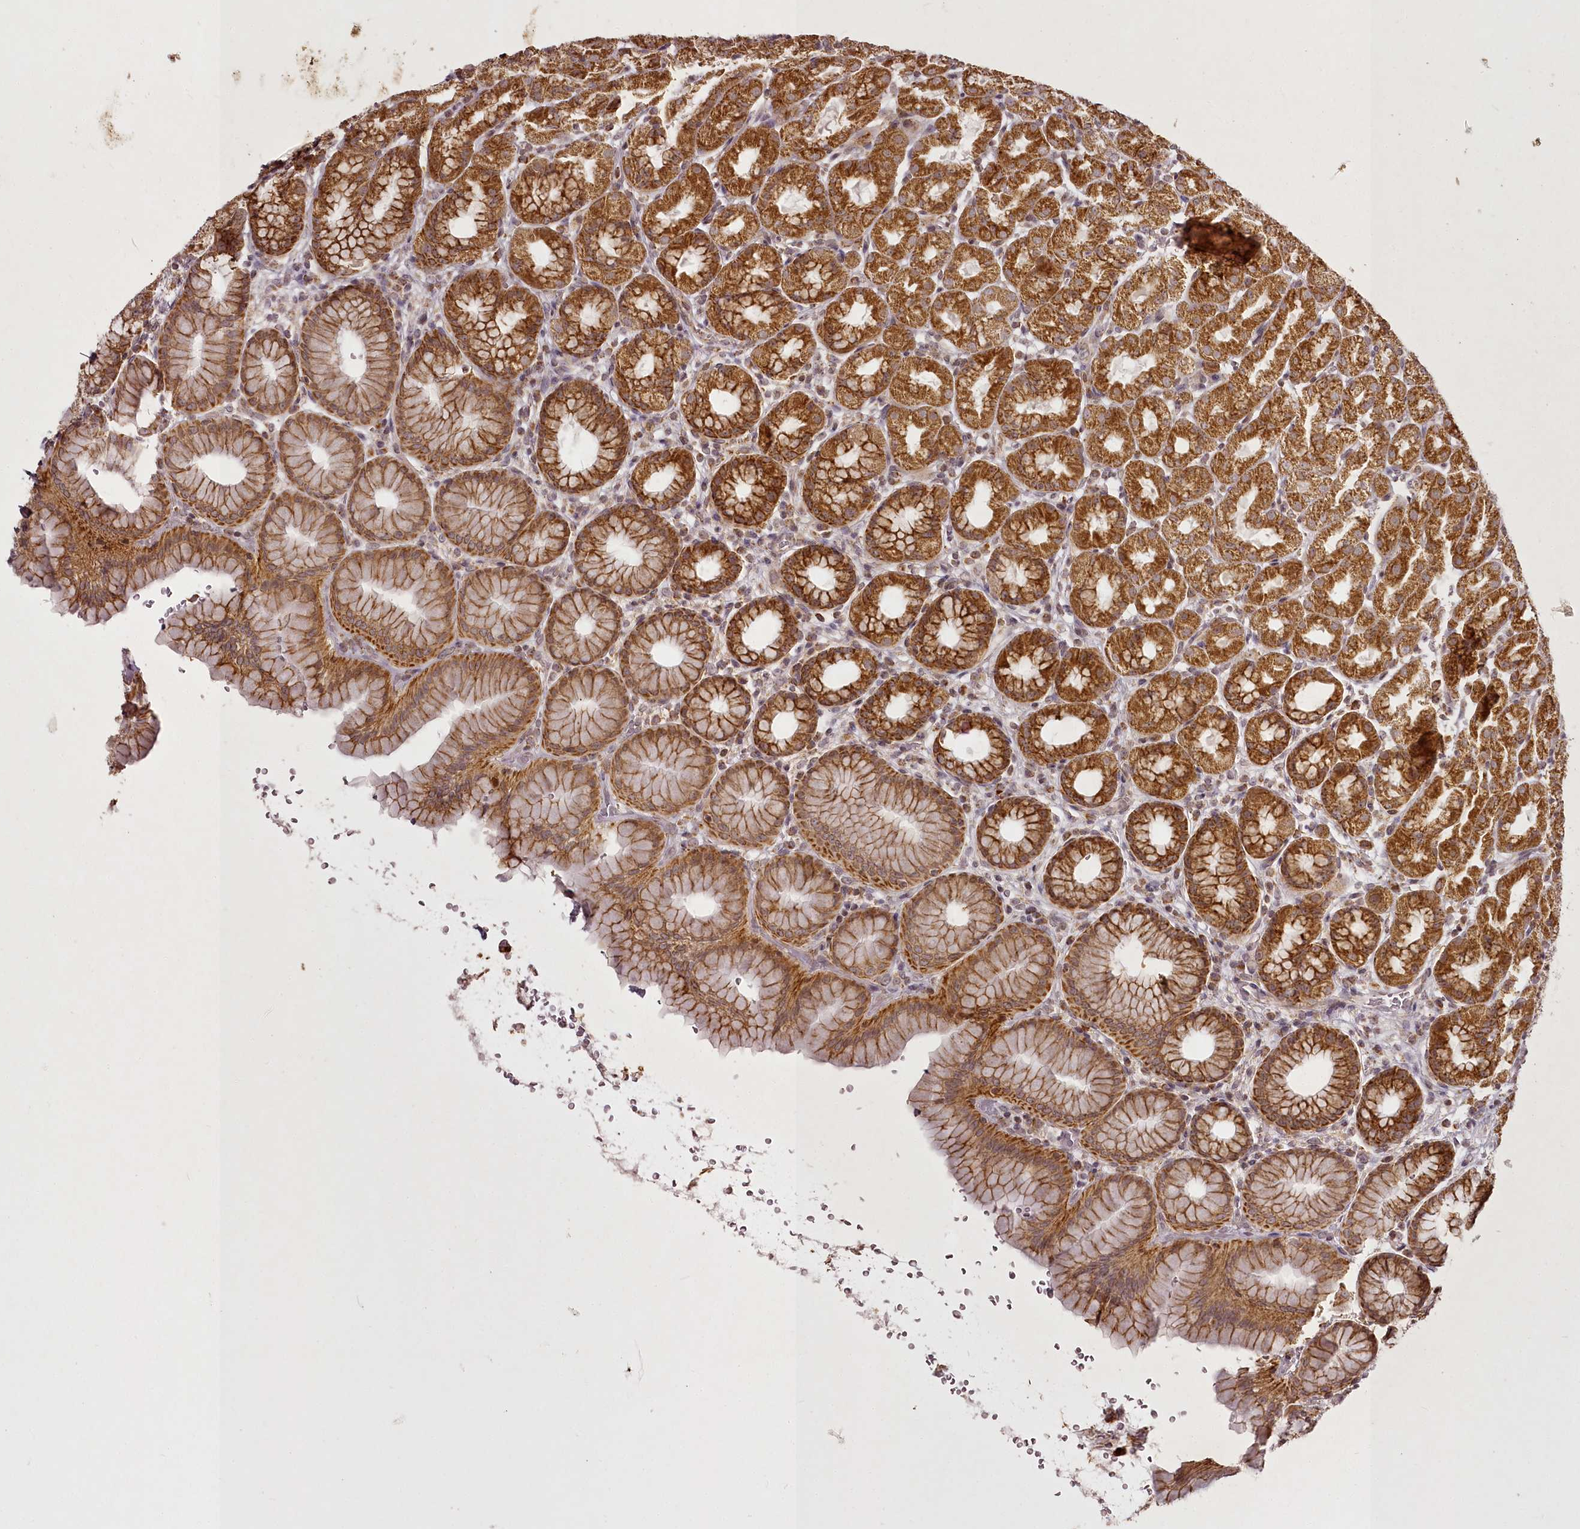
{"staining": {"intensity": "strong", "quantity": ">75%", "location": "cytoplasmic/membranous"}, "tissue": "stomach", "cell_type": "Glandular cells", "image_type": "normal", "snomed": [{"axis": "morphology", "description": "Normal tissue, NOS"}, {"axis": "topography", "description": "Stomach"}], "caption": "Immunohistochemical staining of benign stomach displays high levels of strong cytoplasmic/membranous expression in approximately >75% of glandular cells.", "gene": "CHCHD2", "patient": {"sex": "male", "age": 42}}